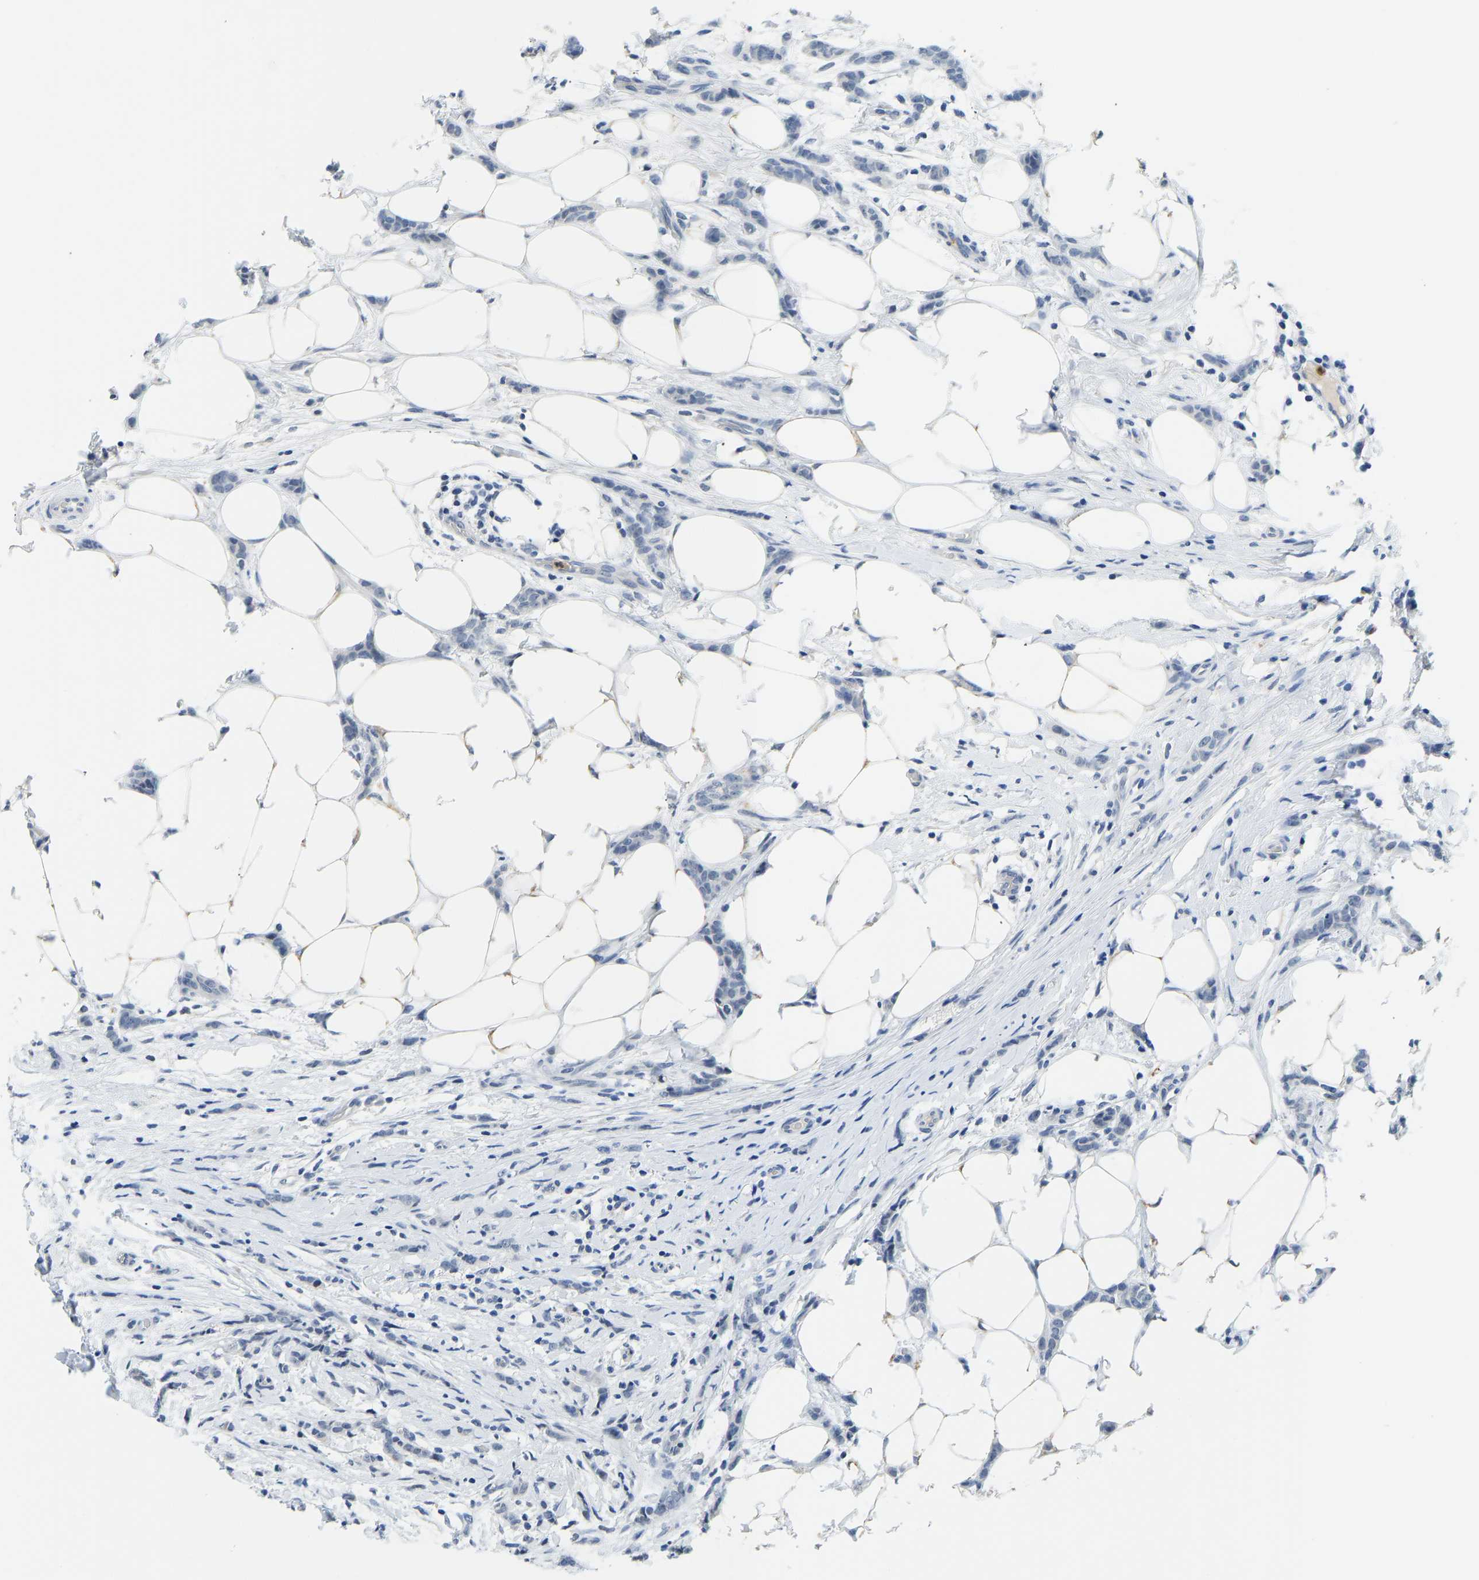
{"staining": {"intensity": "negative", "quantity": "none", "location": "none"}, "tissue": "breast cancer", "cell_type": "Tumor cells", "image_type": "cancer", "snomed": [{"axis": "morphology", "description": "Lobular carcinoma"}, {"axis": "topography", "description": "Skin"}, {"axis": "topography", "description": "Breast"}], "caption": "An IHC image of breast cancer is shown. There is no staining in tumor cells of breast cancer. The staining was performed using DAB (3,3'-diaminobenzidine) to visualize the protein expression in brown, while the nuclei were stained in blue with hematoxylin (Magnification: 20x).", "gene": "TXNDC2", "patient": {"sex": "female", "age": 46}}